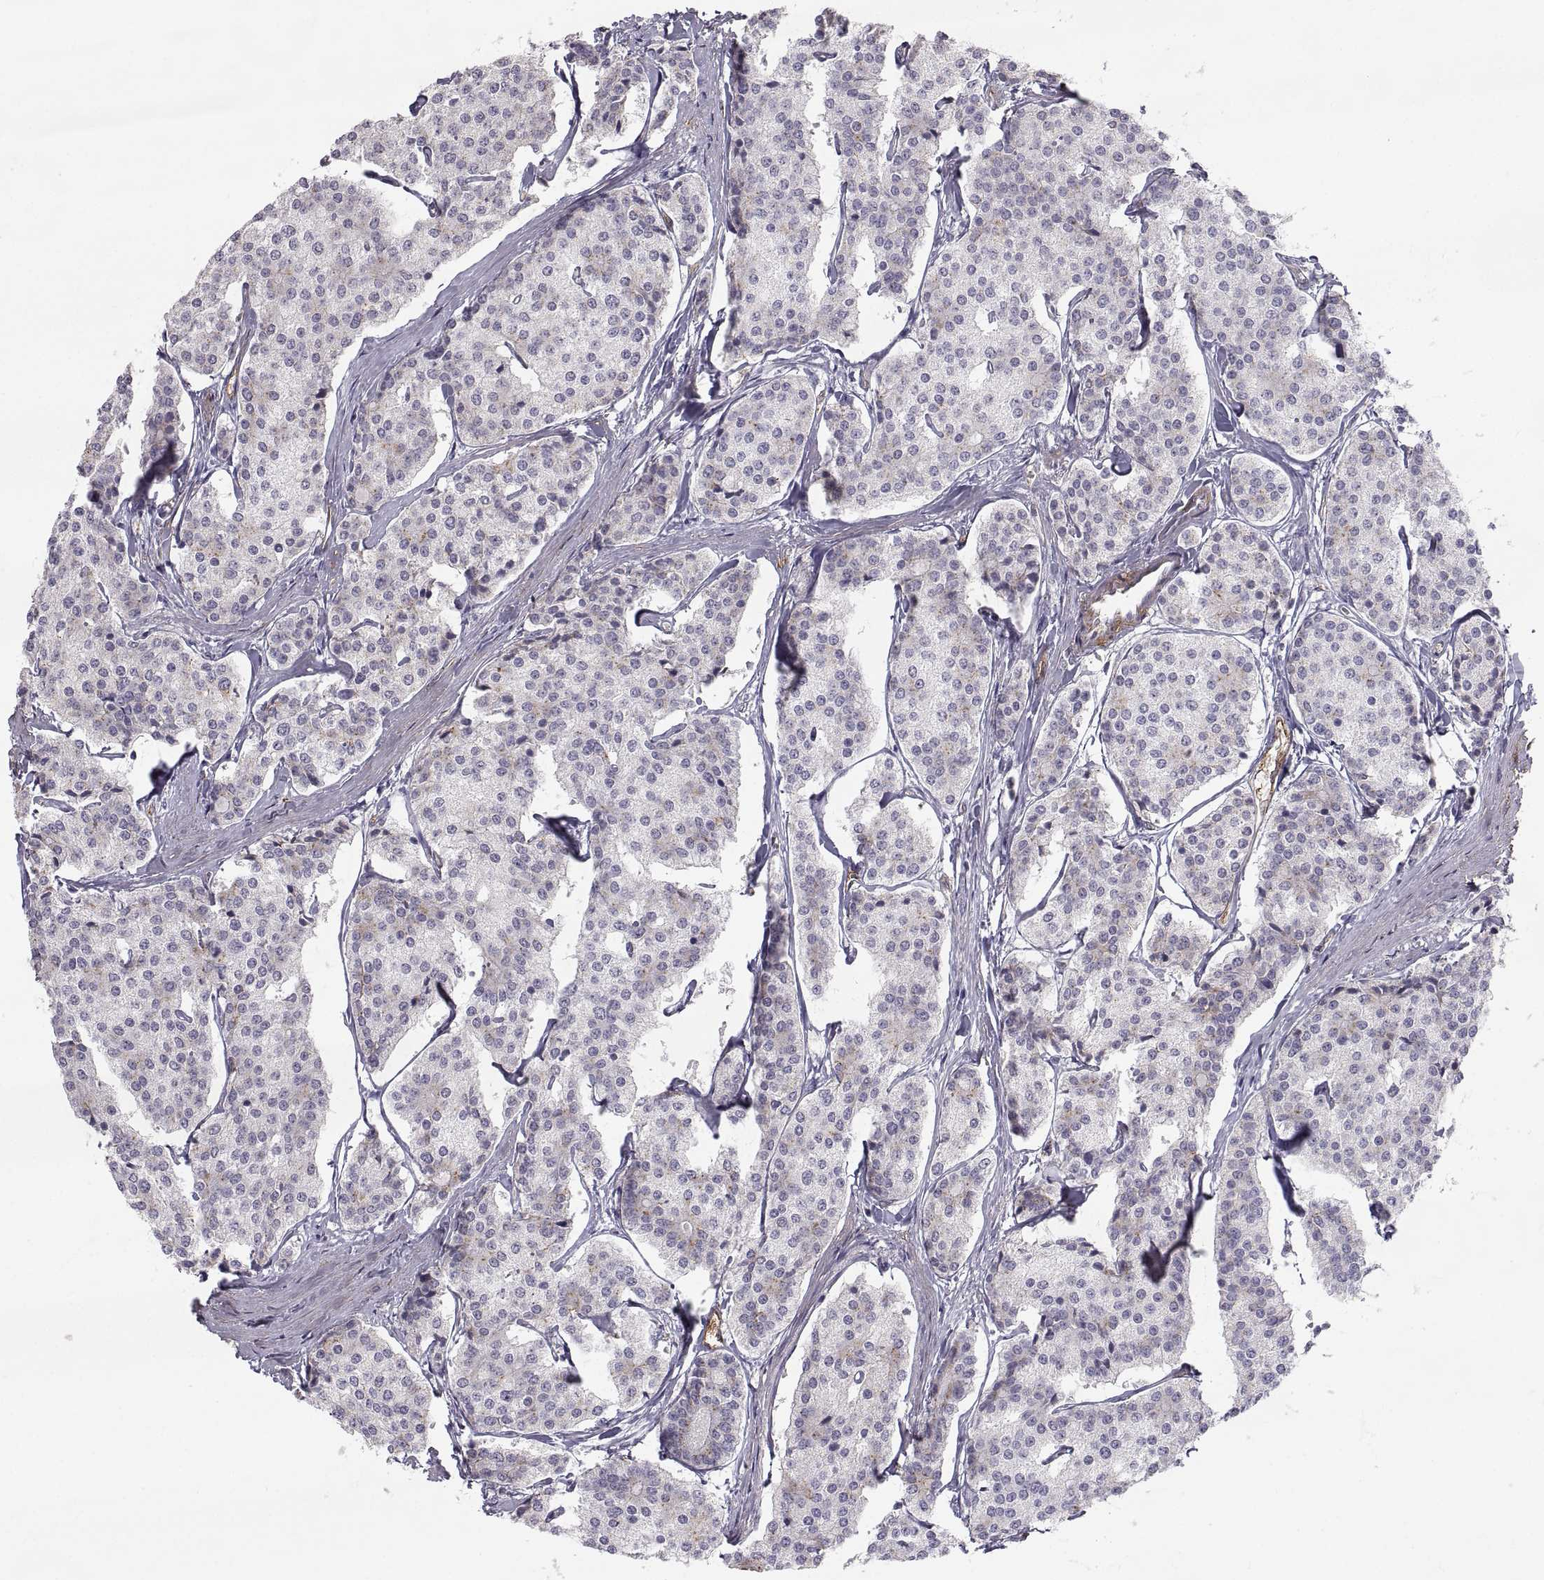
{"staining": {"intensity": "weak", "quantity": "<25%", "location": "cytoplasmic/membranous"}, "tissue": "carcinoid", "cell_type": "Tumor cells", "image_type": "cancer", "snomed": [{"axis": "morphology", "description": "Carcinoid, malignant, NOS"}, {"axis": "topography", "description": "Small intestine"}], "caption": "Histopathology image shows no protein positivity in tumor cells of carcinoid tissue.", "gene": "PGM5", "patient": {"sex": "female", "age": 65}}